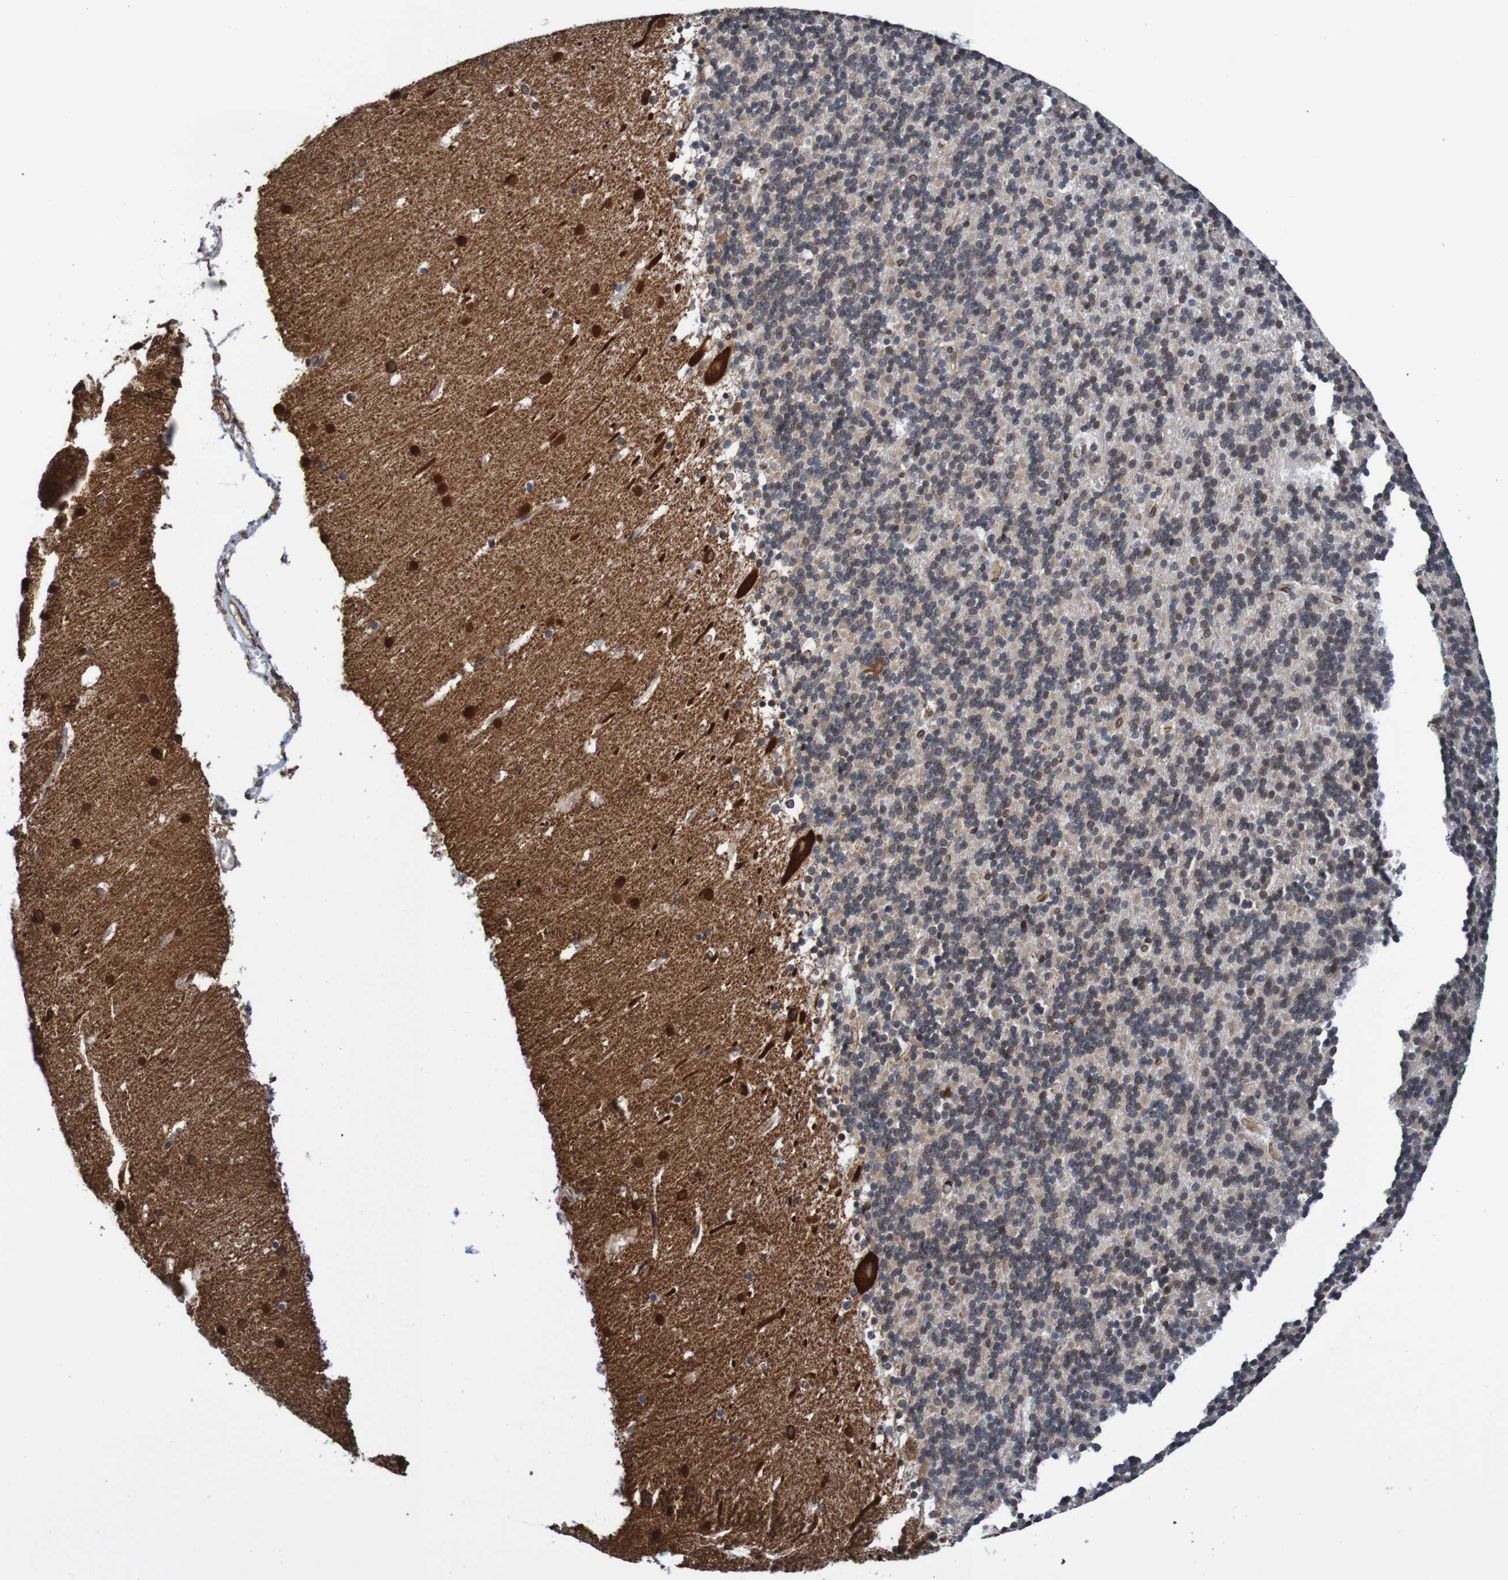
{"staining": {"intensity": "weak", "quantity": "<25%", "location": "cytoplasmic/membranous,nuclear"}, "tissue": "cerebellum", "cell_type": "Cells in granular layer", "image_type": "normal", "snomed": [{"axis": "morphology", "description": "Normal tissue, NOS"}, {"axis": "topography", "description": "Cerebellum"}], "caption": "Immunohistochemistry (IHC) of benign human cerebellum demonstrates no staining in cells in granular layer.", "gene": "TMEM109", "patient": {"sex": "male", "age": 45}}